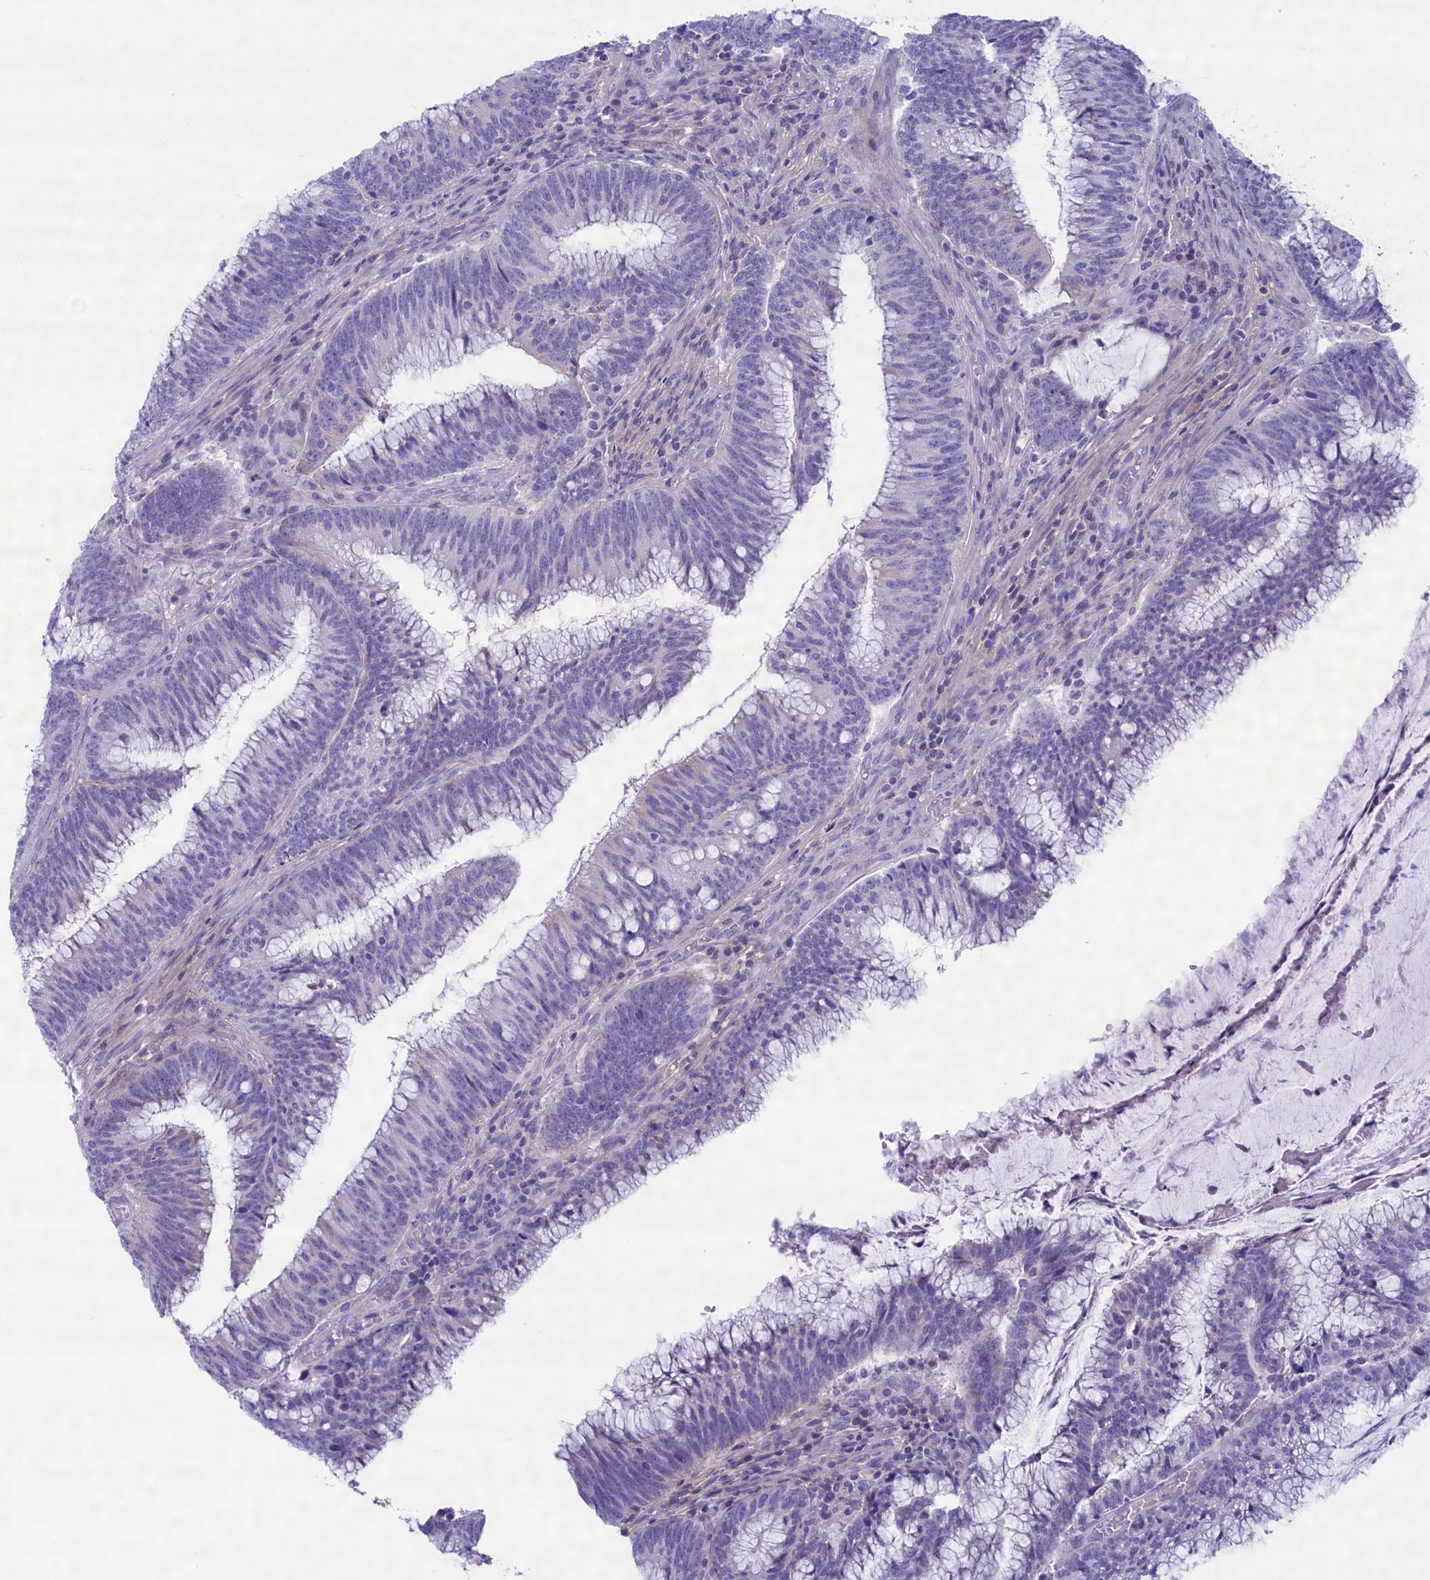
{"staining": {"intensity": "negative", "quantity": "none", "location": "none"}, "tissue": "colorectal cancer", "cell_type": "Tumor cells", "image_type": "cancer", "snomed": [{"axis": "morphology", "description": "Adenocarcinoma, NOS"}, {"axis": "topography", "description": "Rectum"}], "caption": "A micrograph of human colorectal cancer (adenocarcinoma) is negative for staining in tumor cells.", "gene": "MPV17L2", "patient": {"sex": "female", "age": 77}}